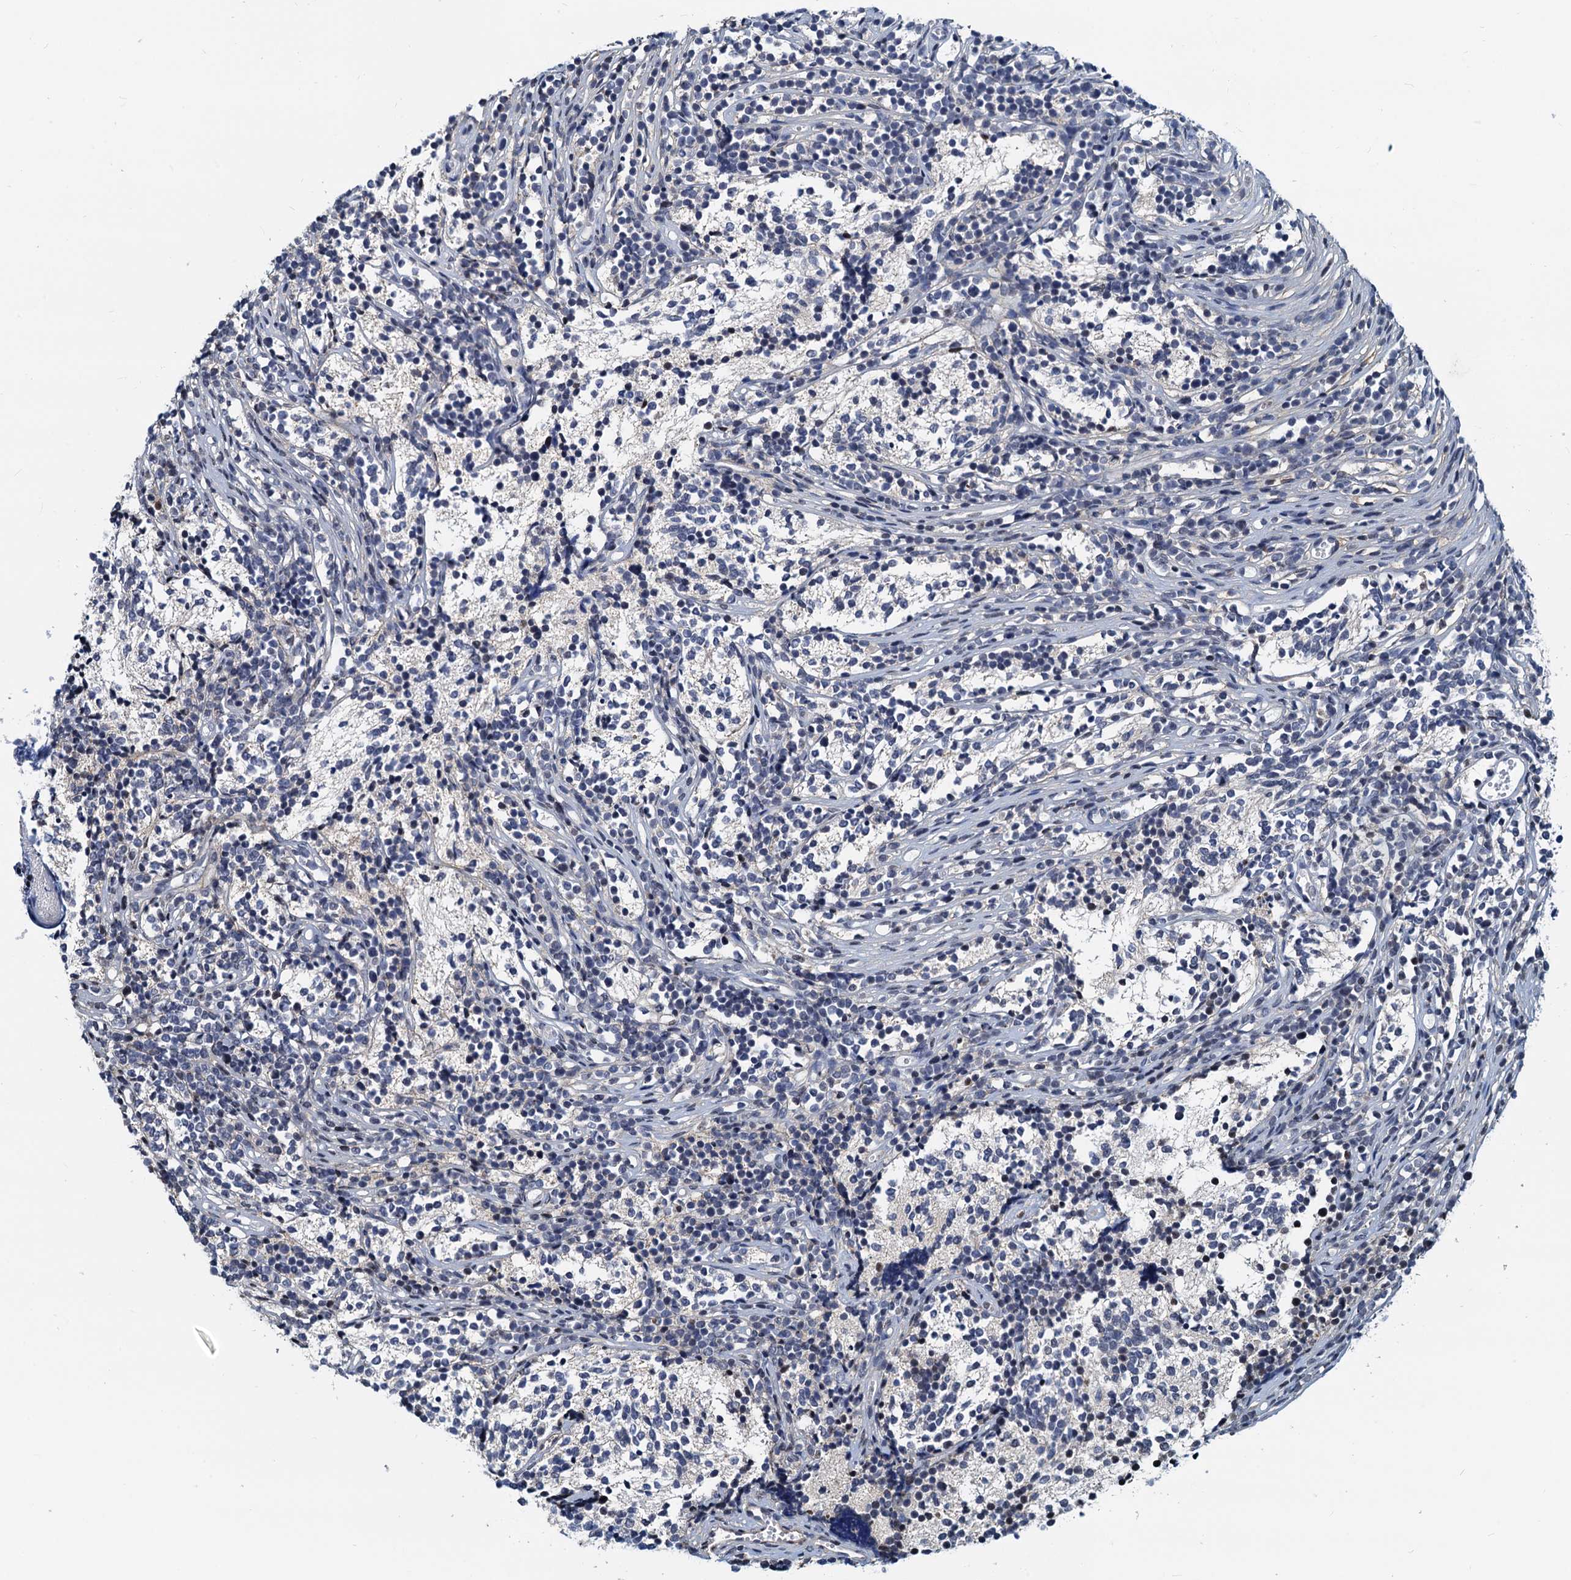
{"staining": {"intensity": "negative", "quantity": "none", "location": "none"}, "tissue": "glioma", "cell_type": "Tumor cells", "image_type": "cancer", "snomed": [{"axis": "morphology", "description": "Glioma, malignant, Low grade"}, {"axis": "topography", "description": "Brain"}], "caption": "Immunohistochemistry (IHC) micrograph of neoplastic tissue: glioma stained with DAB (3,3'-diaminobenzidine) shows no significant protein staining in tumor cells. (Stains: DAB (3,3'-diaminobenzidine) immunohistochemistry (IHC) with hematoxylin counter stain, Microscopy: brightfield microscopy at high magnification).", "gene": "PTGES3", "patient": {"sex": "female", "age": 1}}